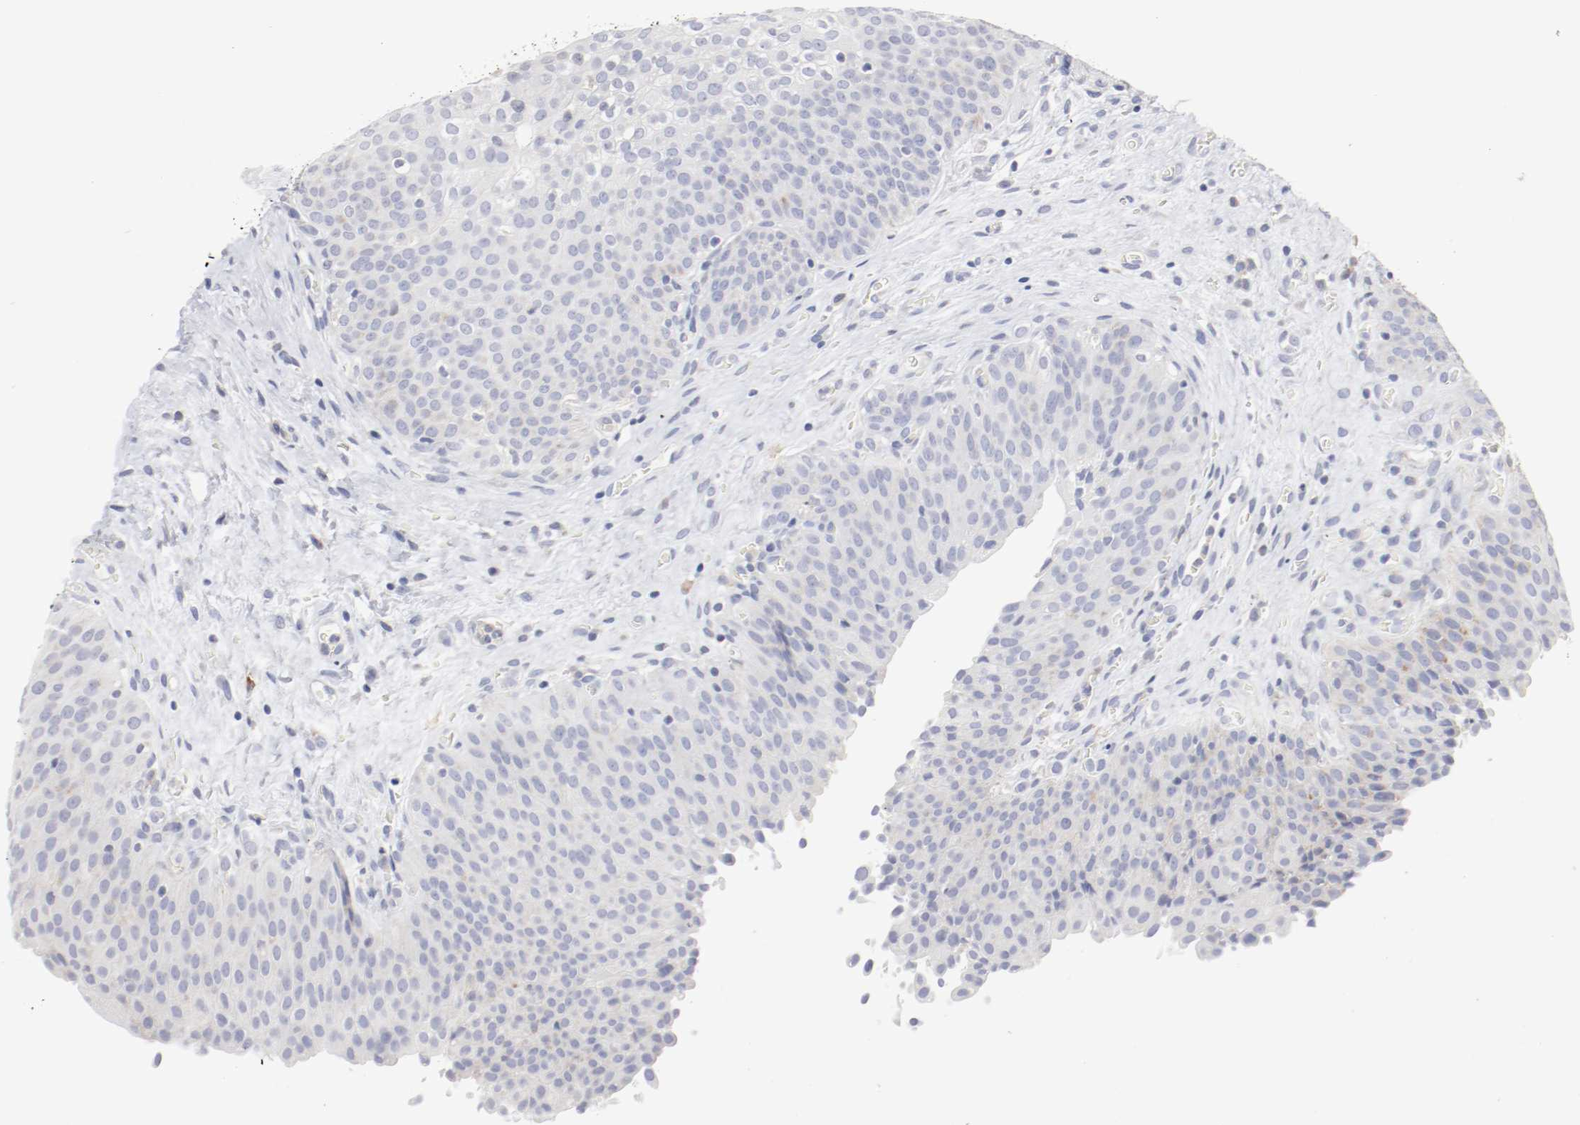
{"staining": {"intensity": "weak", "quantity": "<25%", "location": "cytoplasmic/membranous"}, "tissue": "urinary bladder", "cell_type": "Urothelial cells", "image_type": "normal", "snomed": [{"axis": "morphology", "description": "Normal tissue, NOS"}, {"axis": "morphology", "description": "Dysplasia, NOS"}, {"axis": "topography", "description": "Urinary bladder"}], "caption": "Urothelial cells are negative for protein expression in benign human urinary bladder. (Immunohistochemistry, brightfield microscopy, high magnification).", "gene": "ITGAX", "patient": {"sex": "male", "age": 35}}